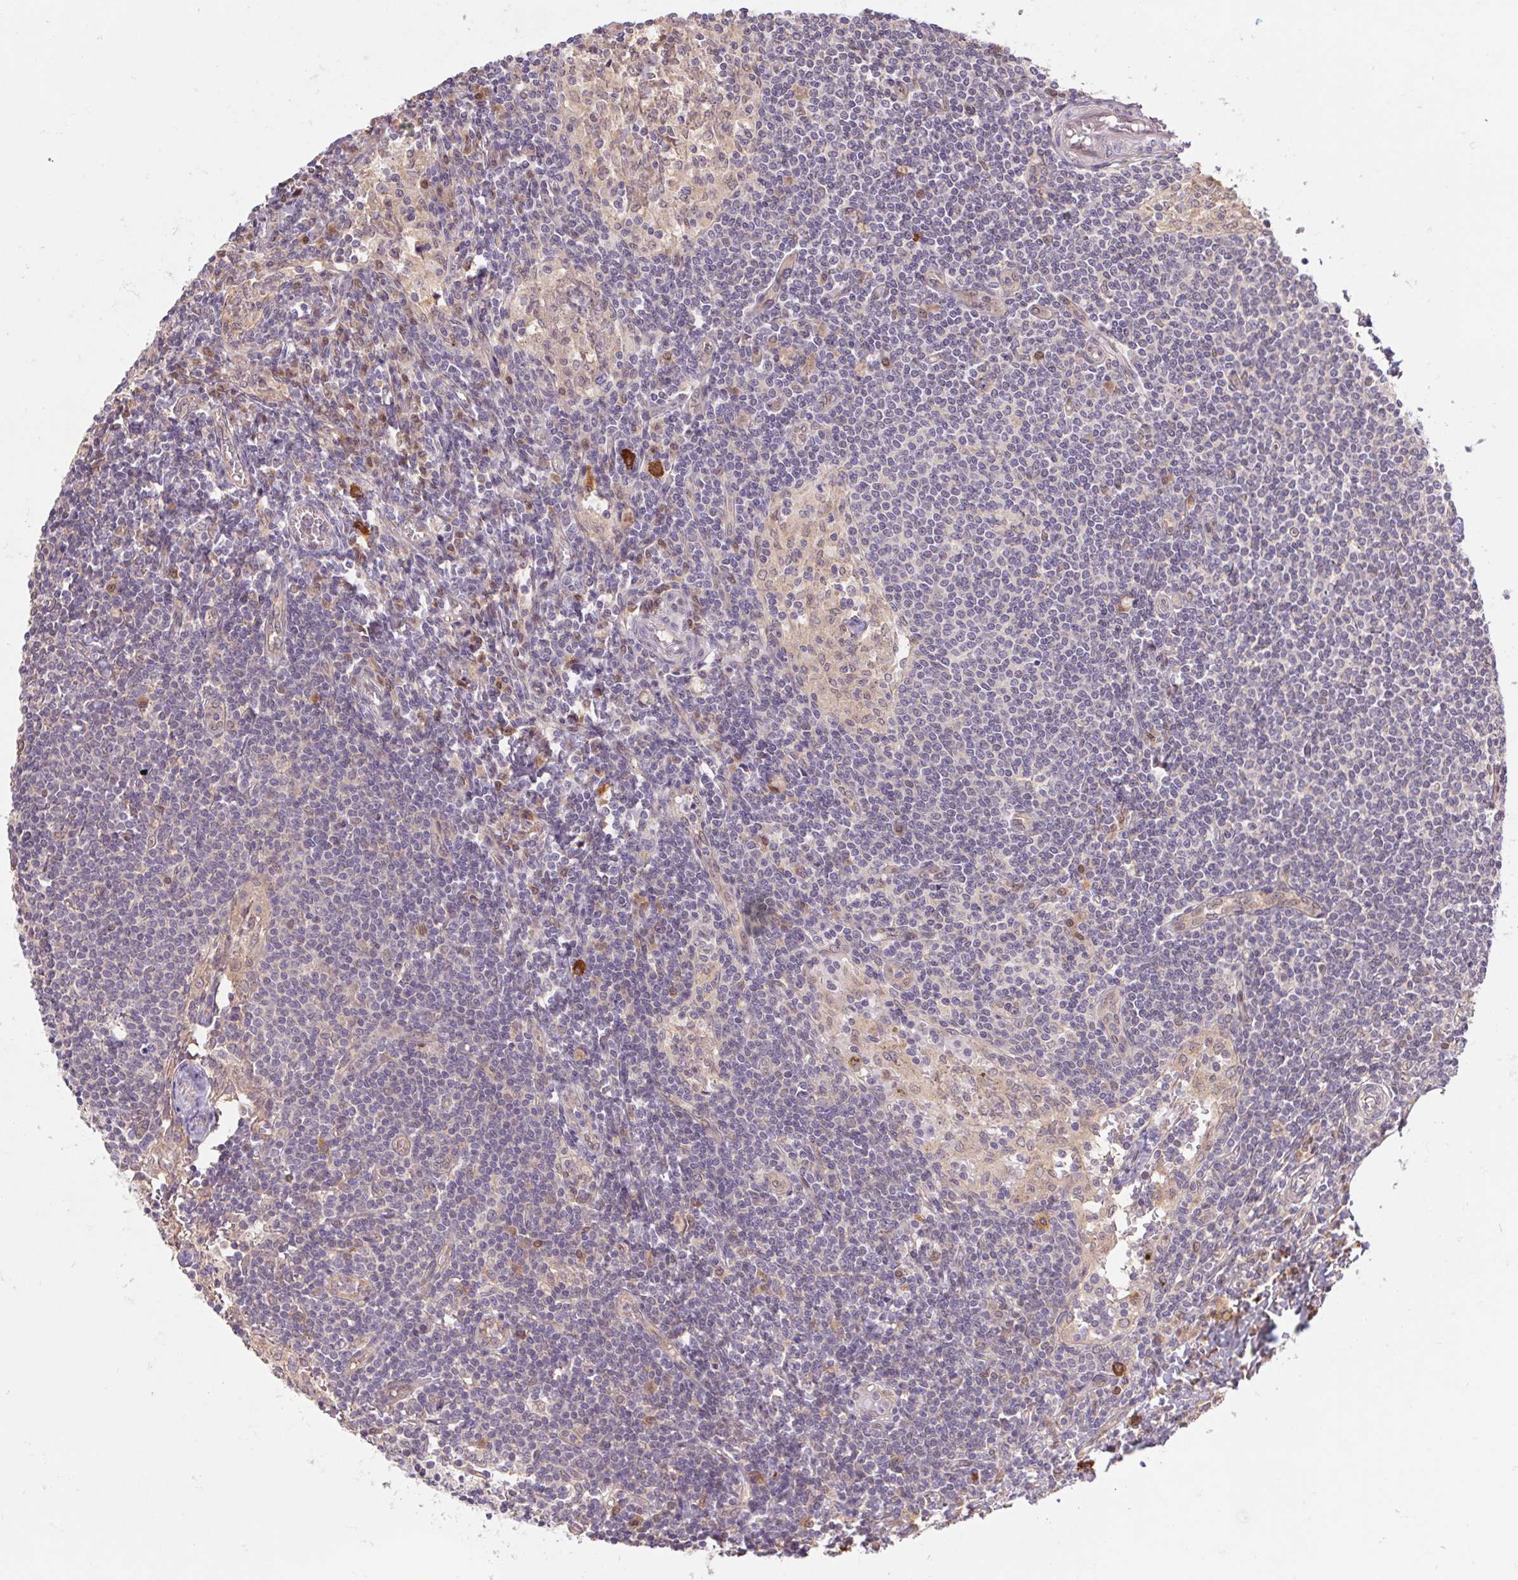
{"staining": {"intensity": "weak", "quantity": "25%-75%", "location": "cytoplasmic/membranous"}, "tissue": "lymph node", "cell_type": "Germinal center cells", "image_type": "normal", "snomed": [{"axis": "morphology", "description": "Normal tissue, NOS"}, {"axis": "topography", "description": "Lymph node"}], "caption": "IHC (DAB) staining of normal lymph node displays weak cytoplasmic/membranous protein positivity in approximately 25%-75% of germinal center cells. The protein is shown in brown color, while the nuclei are stained blue.", "gene": "RRM1", "patient": {"sex": "female", "age": 69}}